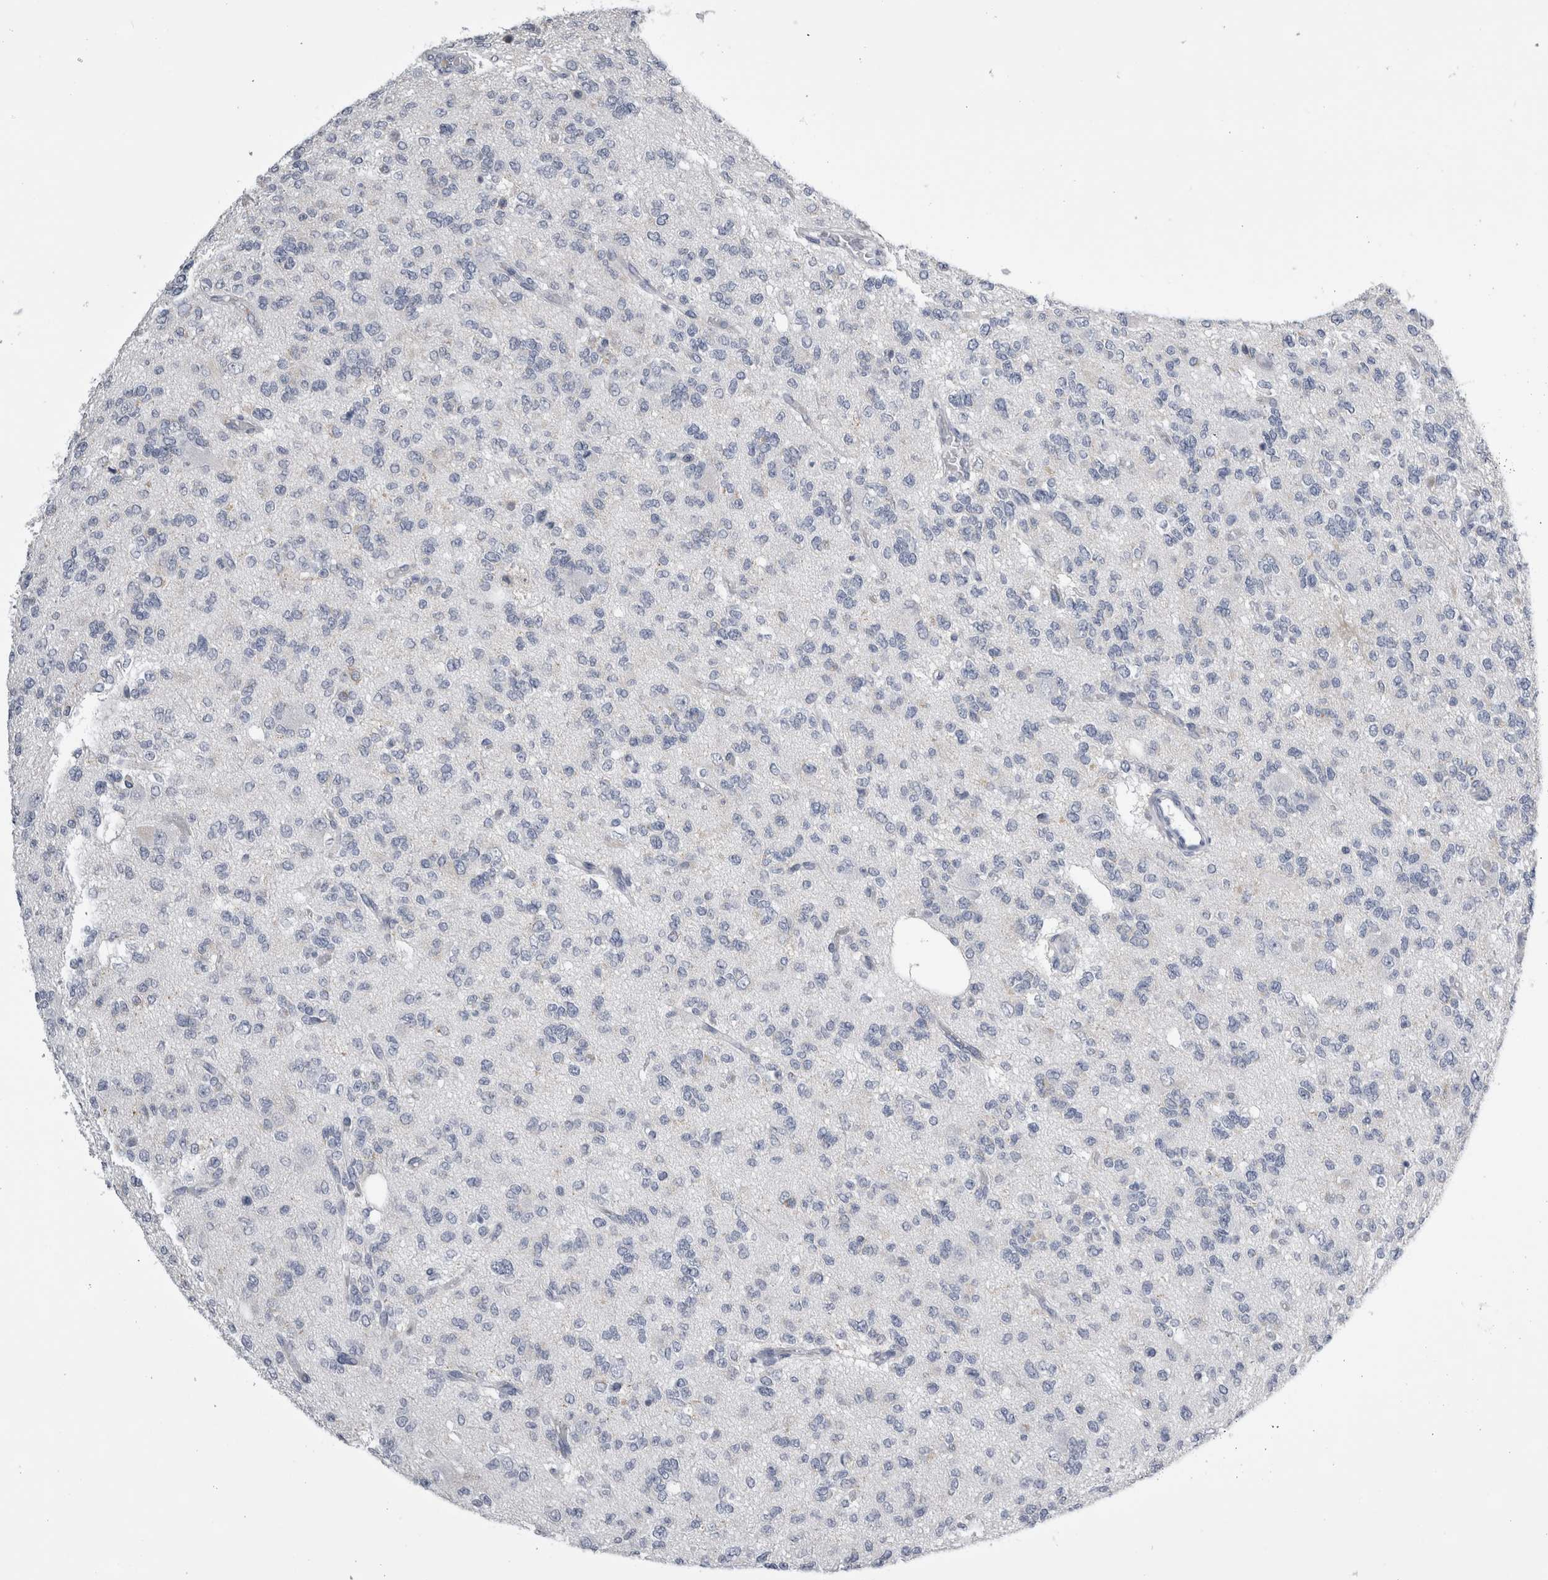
{"staining": {"intensity": "negative", "quantity": "none", "location": "none"}, "tissue": "glioma", "cell_type": "Tumor cells", "image_type": "cancer", "snomed": [{"axis": "morphology", "description": "Glioma, malignant, Low grade"}, {"axis": "topography", "description": "Brain"}], "caption": "Photomicrograph shows no significant protein expression in tumor cells of glioma.", "gene": "ALDH8A1", "patient": {"sex": "male", "age": 38}}